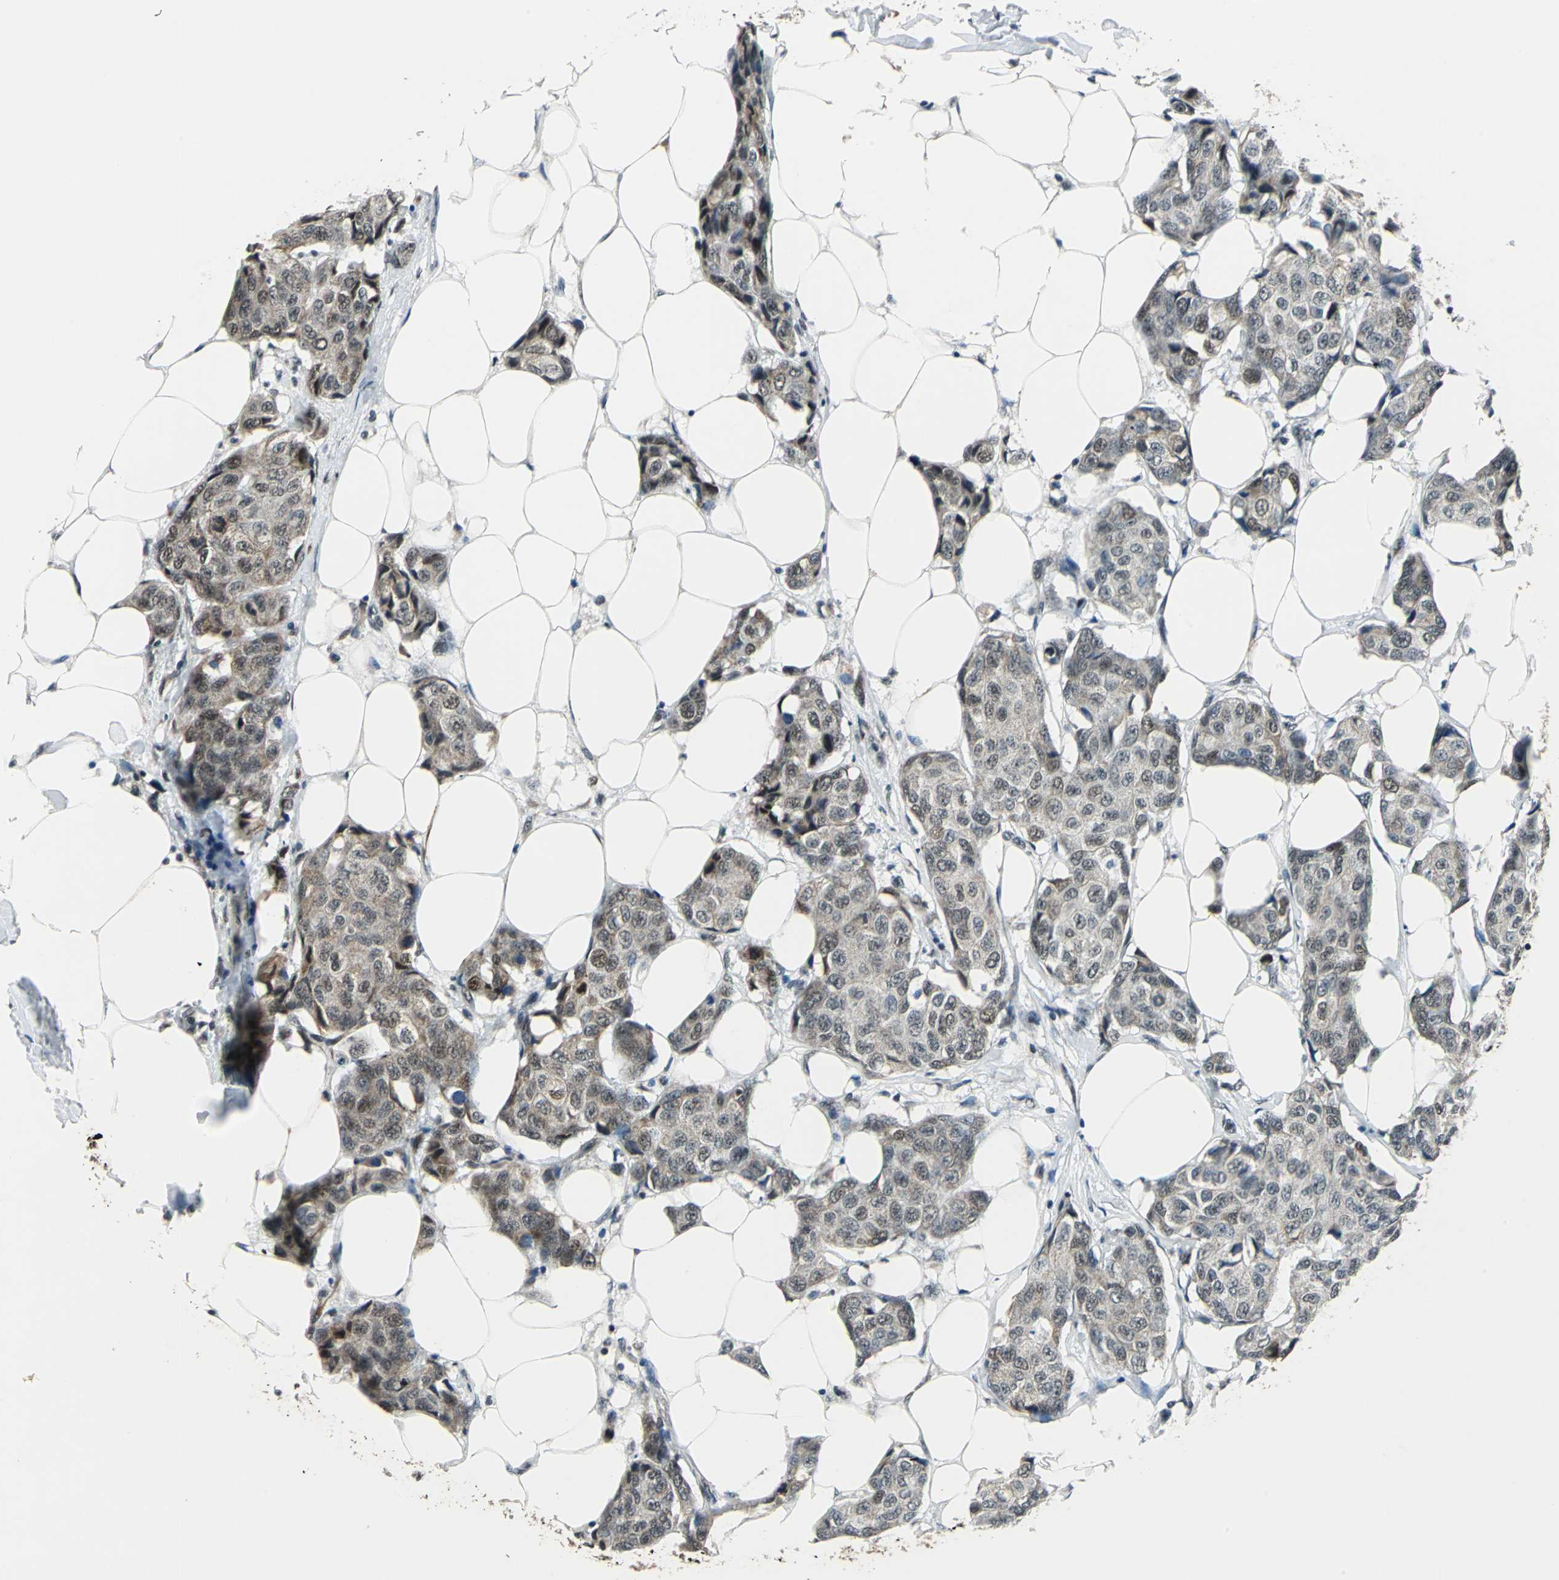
{"staining": {"intensity": "weak", "quantity": "25%-75%", "location": "cytoplasmic/membranous,nuclear"}, "tissue": "breast cancer", "cell_type": "Tumor cells", "image_type": "cancer", "snomed": [{"axis": "morphology", "description": "Duct carcinoma"}, {"axis": "topography", "description": "Breast"}], "caption": "Immunohistochemical staining of breast cancer displays weak cytoplasmic/membranous and nuclear protein staining in about 25%-75% of tumor cells.", "gene": "BCLAF1", "patient": {"sex": "female", "age": 80}}